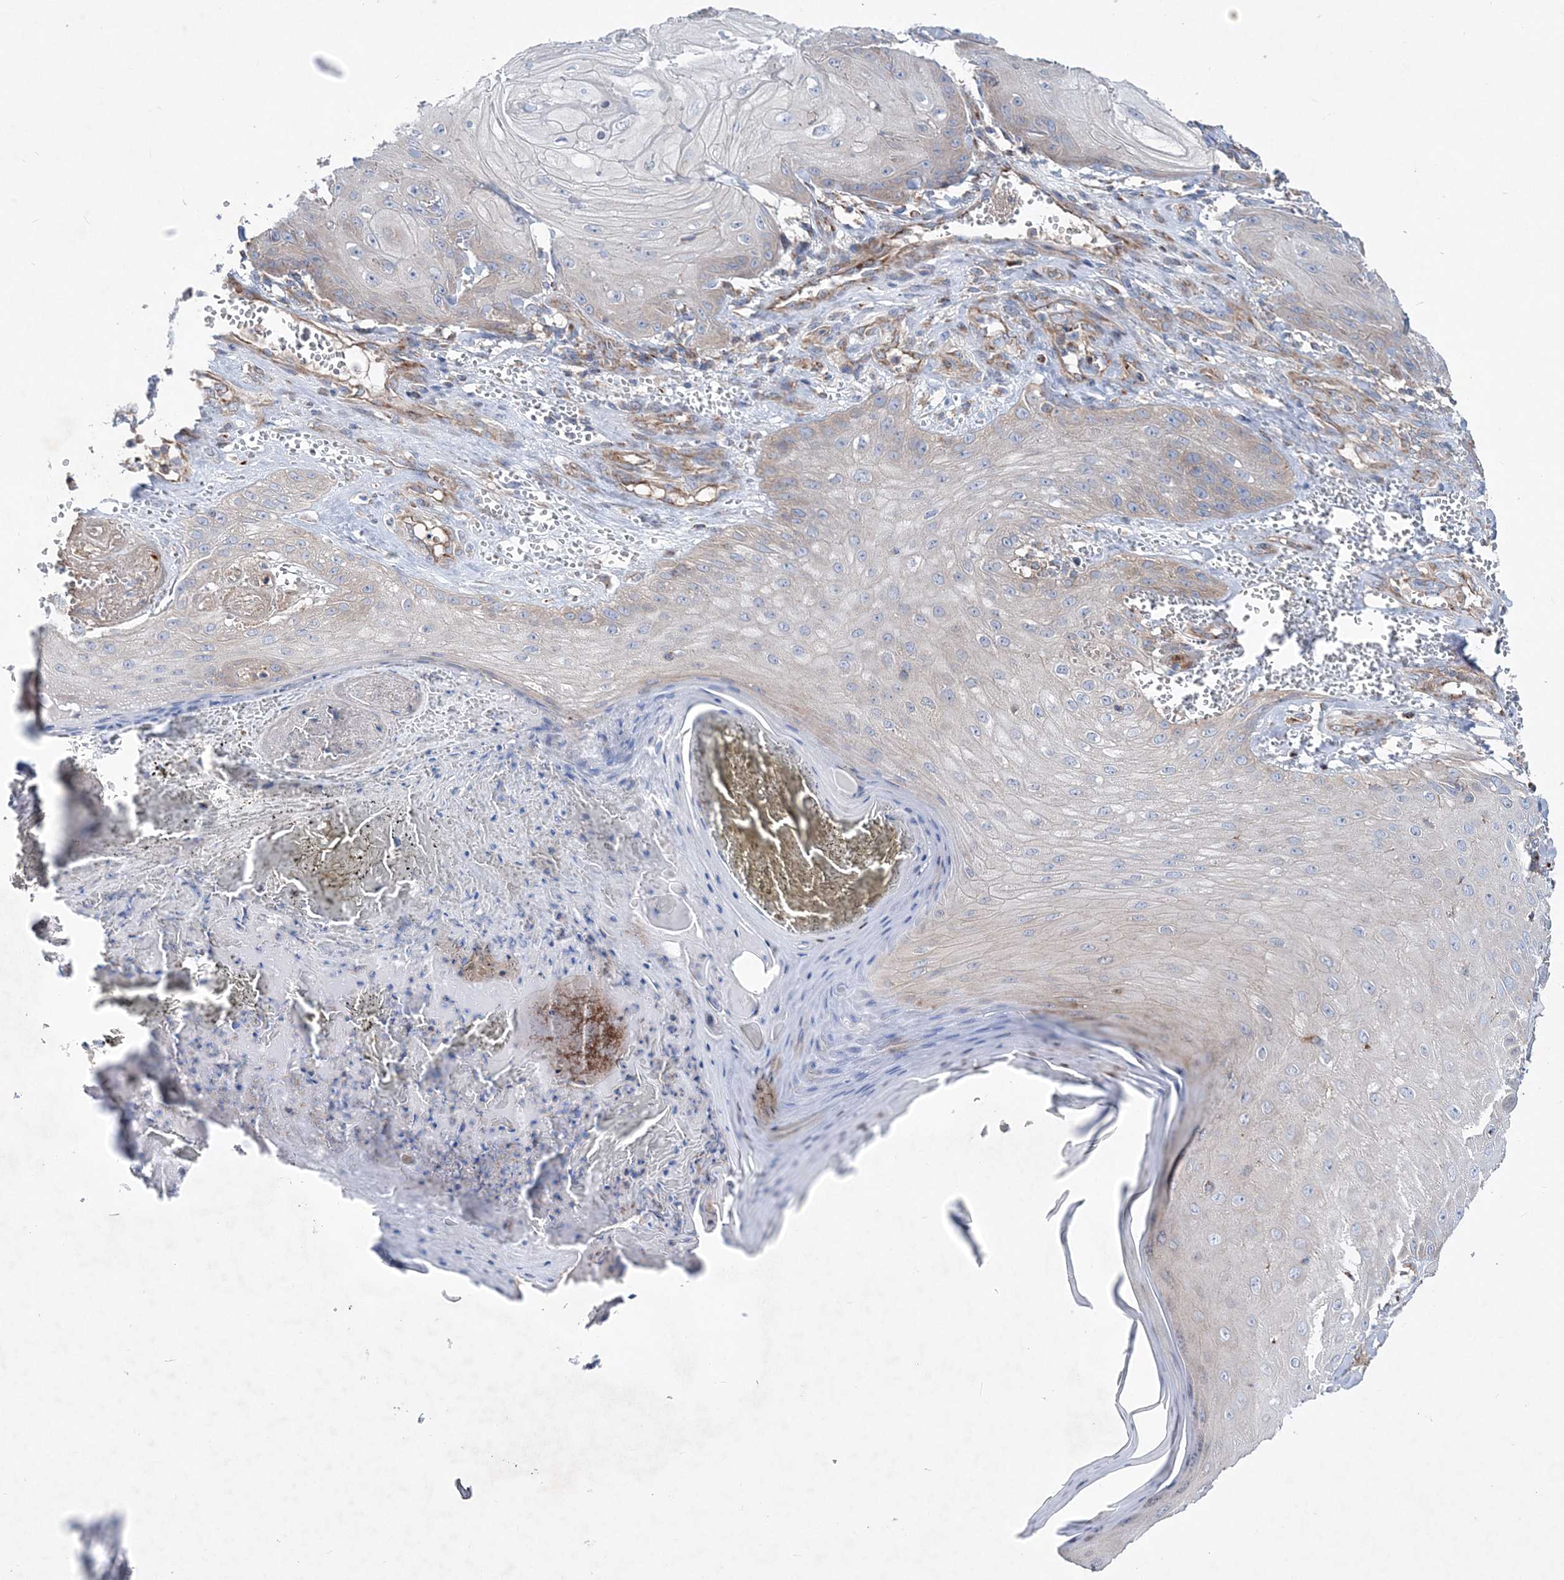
{"staining": {"intensity": "weak", "quantity": "<25%", "location": "cytoplasmic/membranous"}, "tissue": "skin cancer", "cell_type": "Tumor cells", "image_type": "cancer", "snomed": [{"axis": "morphology", "description": "Squamous cell carcinoma, NOS"}, {"axis": "topography", "description": "Skin"}], "caption": "High magnification brightfield microscopy of skin cancer stained with DAB (brown) and counterstained with hematoxylin (blue): tumor cells show no significant expression.", "gene": "NGLY1", "patient": {"sex": "male", "age": 74}}